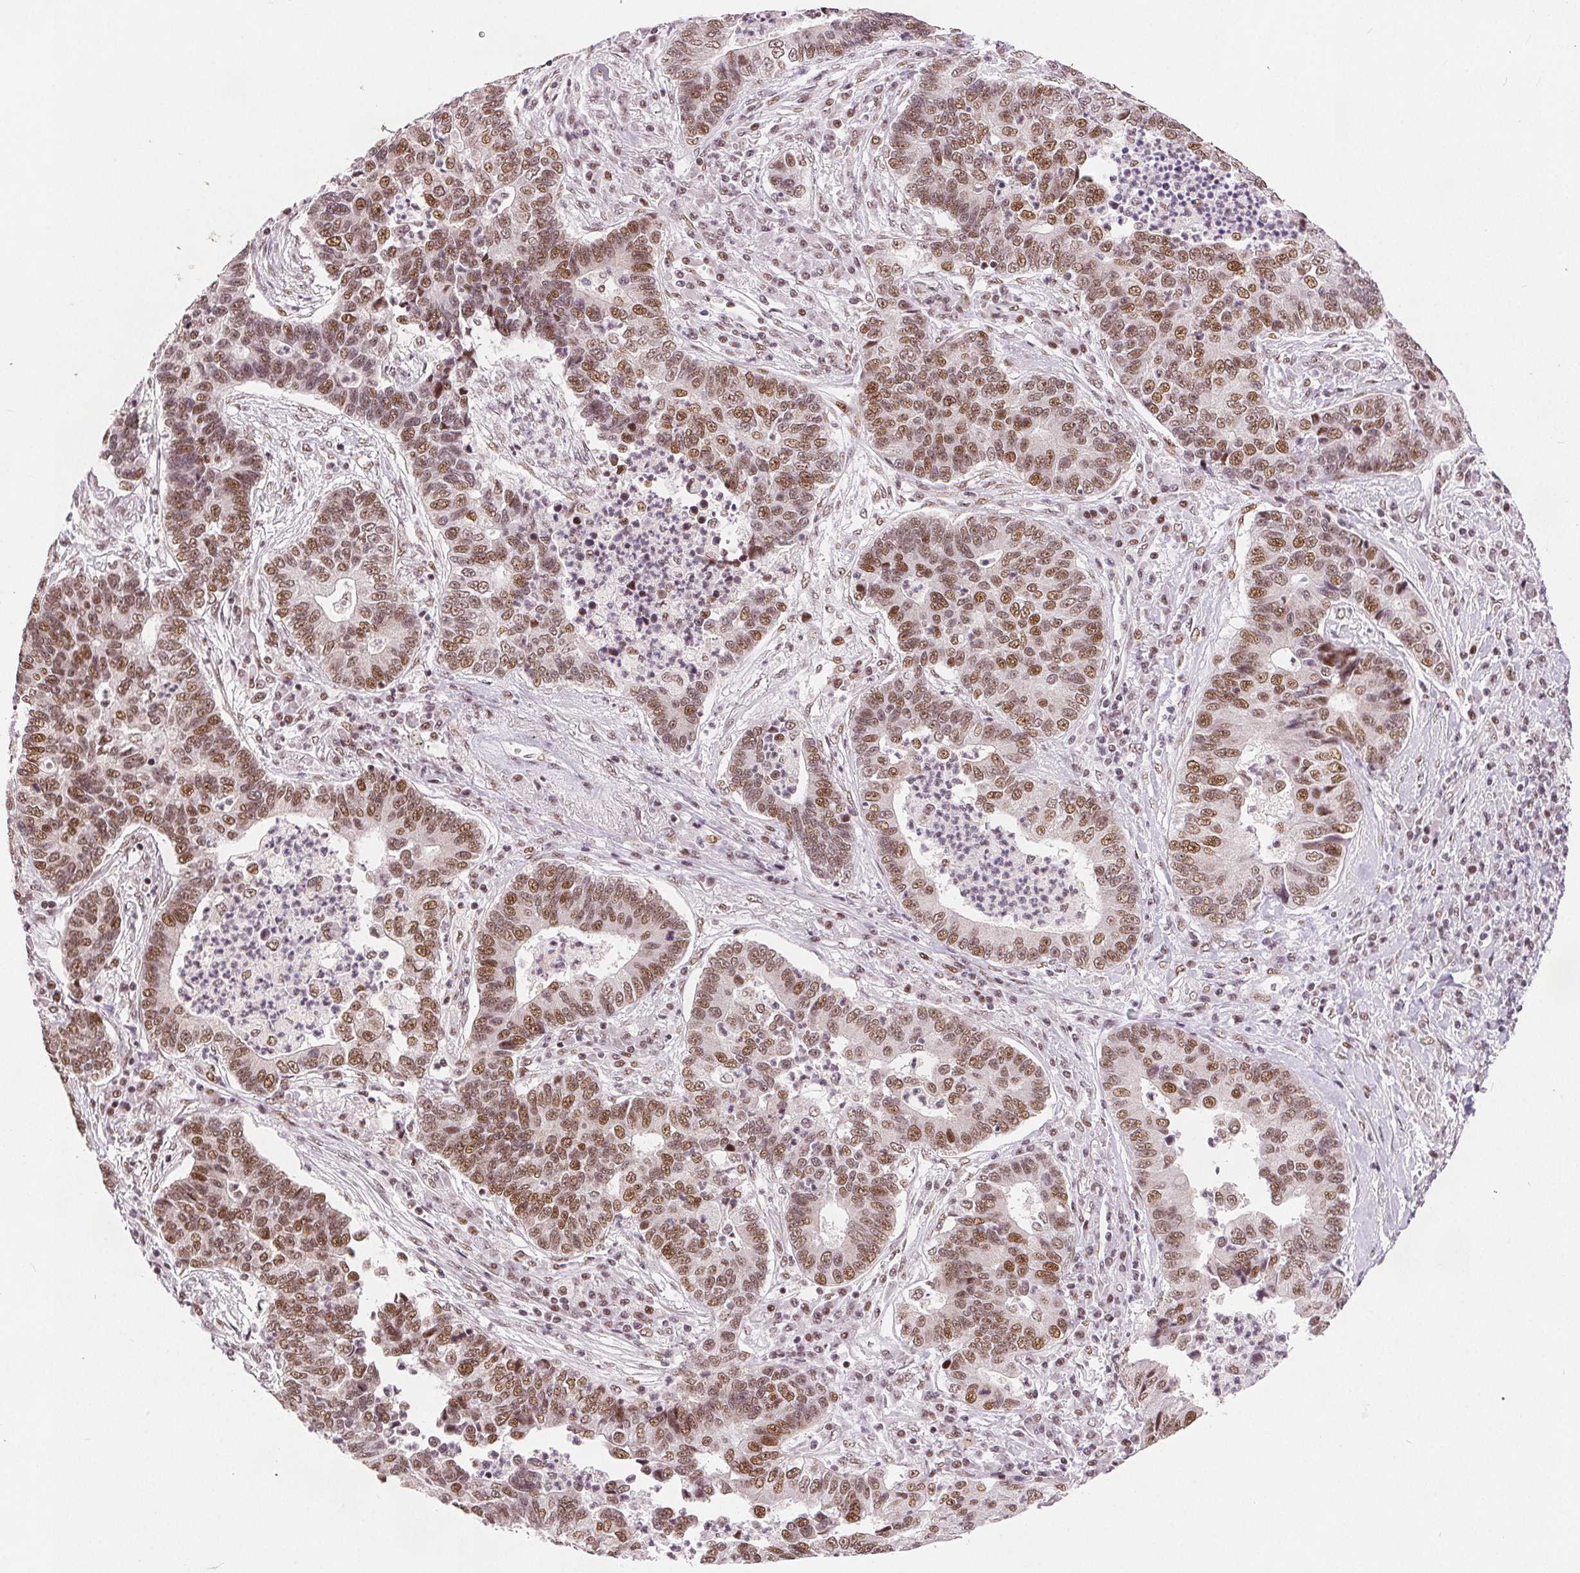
{"staining": {"intensity": "moderate", "quantity": ">75%", "location": "nuclear"}, "tissue": "lung cancer", "cell_type": "Tumor cells", "image_type": "cancer", "snomed": [{"axis": "morphology", "description": "Adenocarcinoma, NOS"}, {"axis": "topography", "description": "Lung"}], "caption": "Immunohistochemical staining of human lung cancer exhibits medium levels of moderate nuclear staining in about >75% of tumor cells. The staining was performed using DAB, with brown indicating positive protein expression. Nuclei are stained blue with hematoxylin.", "gene": "ZNF703", "patient": {"sex": "female", "age": 57}}